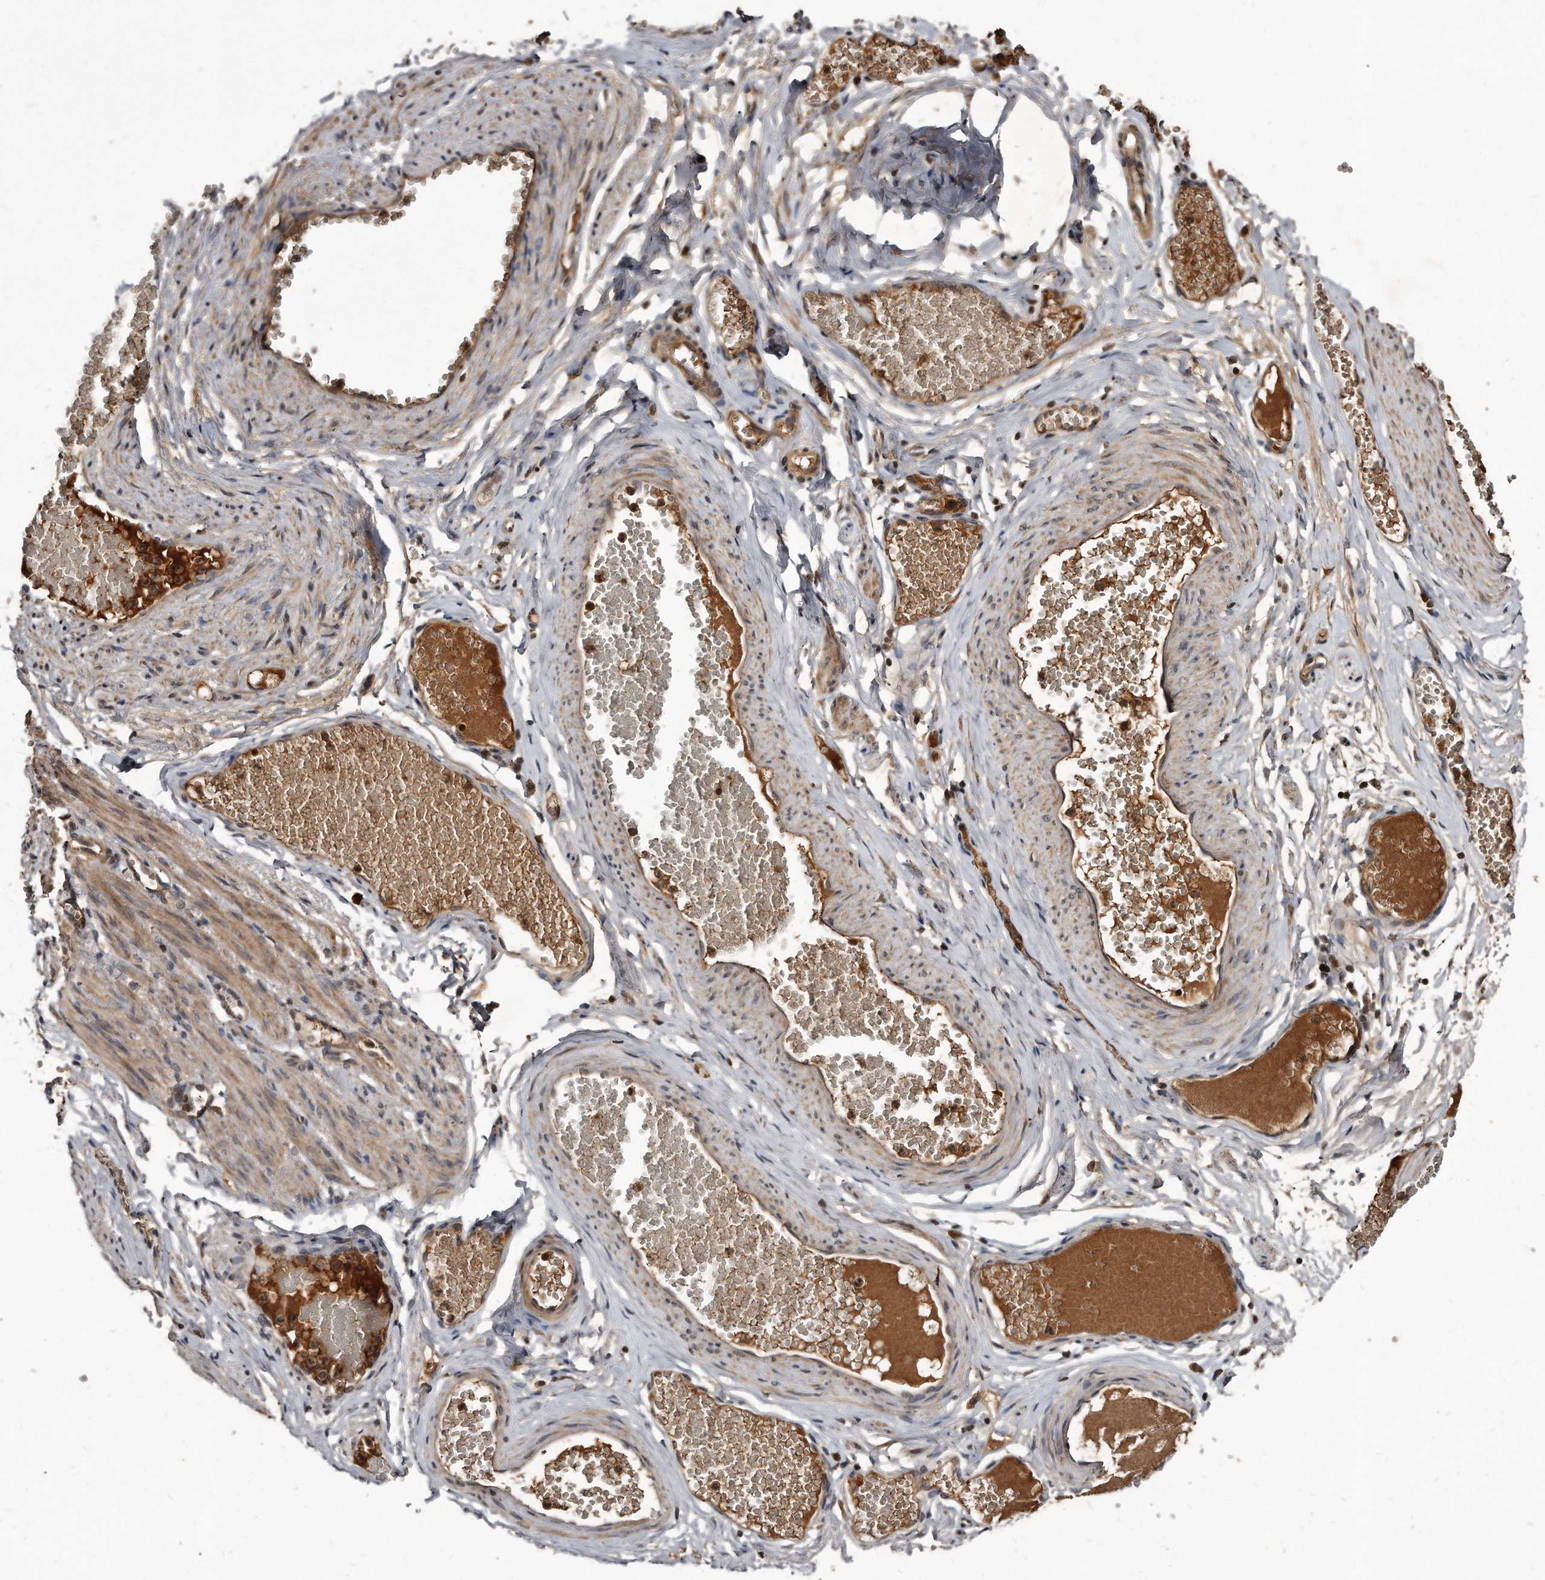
{"staining": {"intensity": "moderate", "quantity": ">75%", "location": "cytoplasmic/membranous"}, "tissue": "soft tissue", "cell_type": "Chondrocytes", "image_type": "normal", "snomed": [{"axis": "morphology", "description": "Normal tissue, NOS"}, {"axis": "topography", "description": "Smooth muscle"}, {"axis": "topography", "description": "Peripheral nerve tissue"}], "caption": "IHC photomicrograph of normal human soft tissue stained for a protein (brown), which shows medium levels of moderate cytoplasmic/membranous staining in approximately >75% of chondrocytes.", "gene": "FAM136A", "patient": {"sex": "female", "age": 39}}